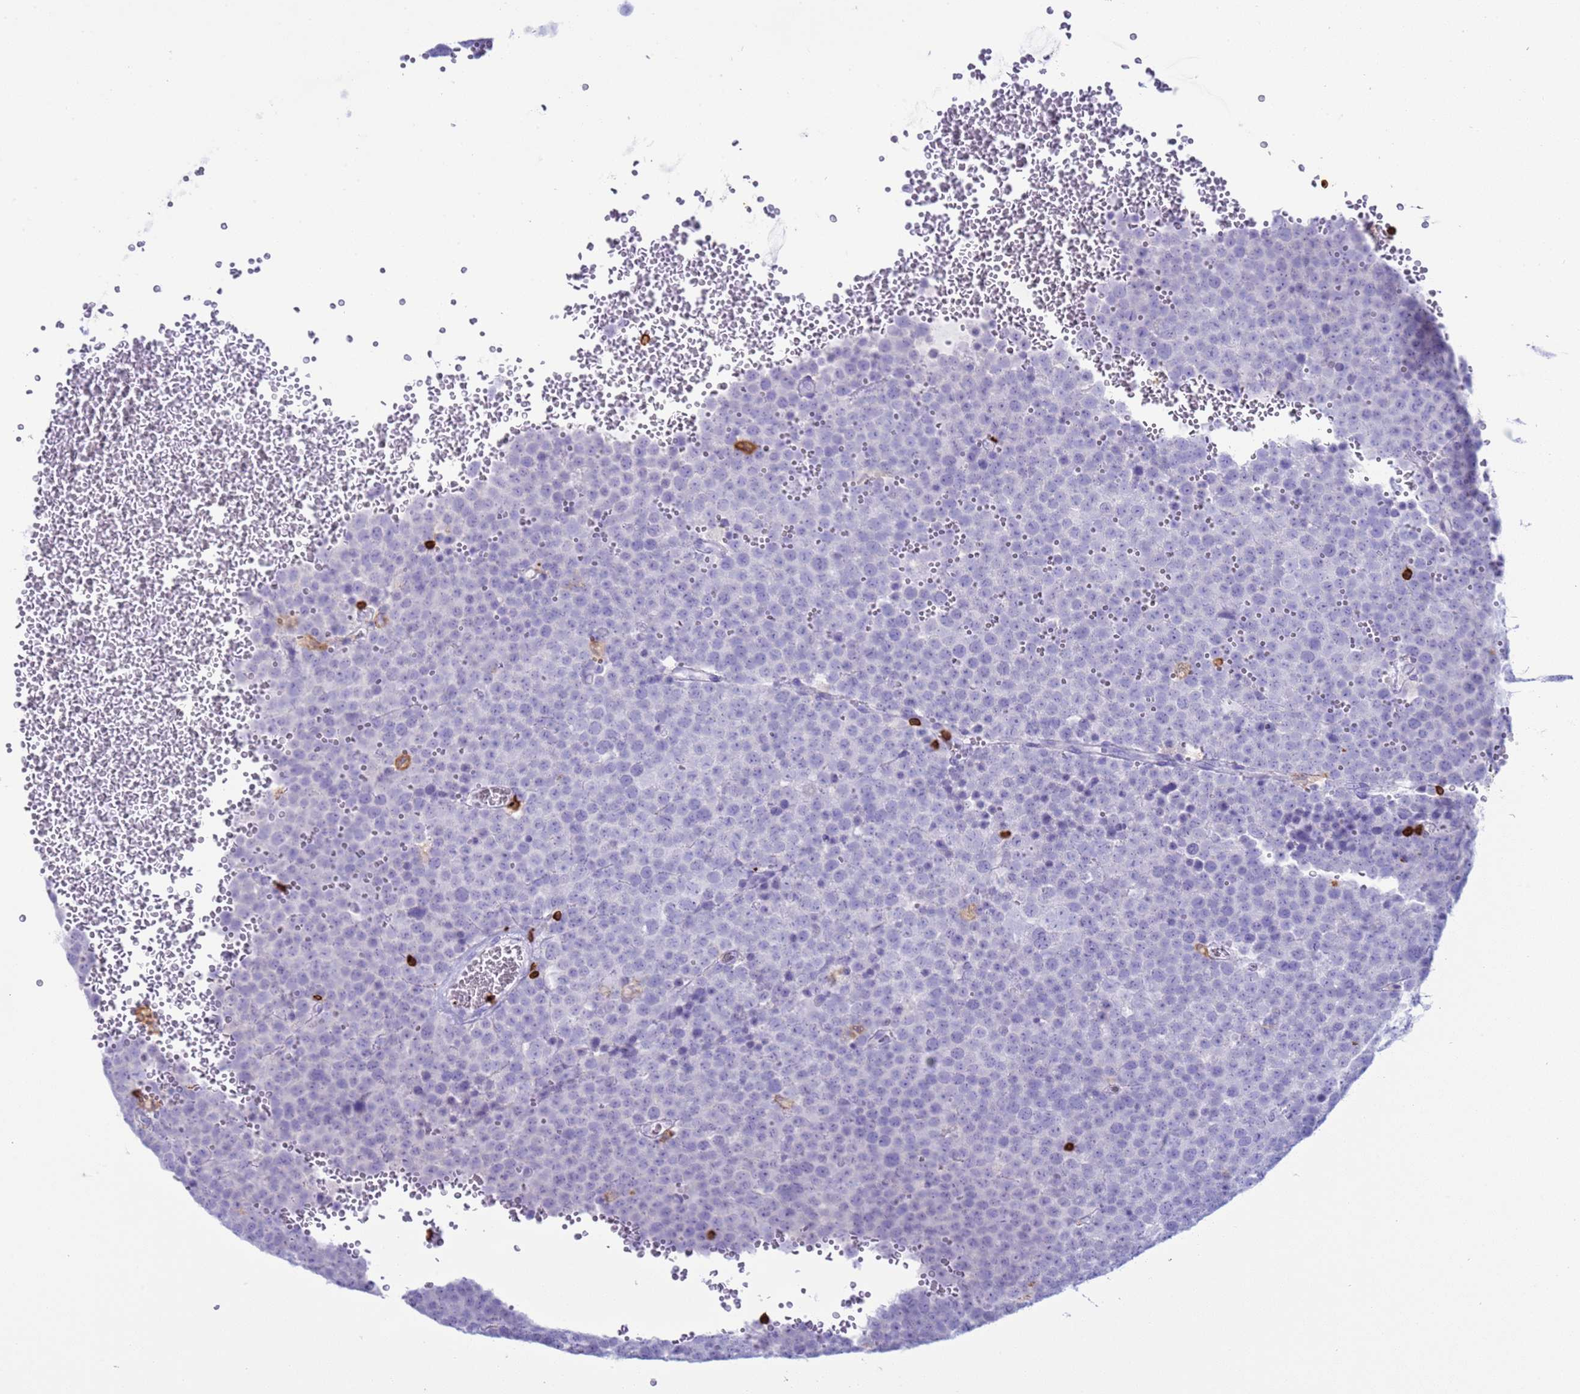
{"staining": {"intensity": "negative", "quantity": "none", "location": "none"}, "tissue": "testis cancer", "cell_type": "Tumor cells", "image_type": "cancer", "snomed": [{"axis": "morphology", "description": "Seminoma, NOS"}, {"axis": "topography", "description": "Testis"}], "caption": "The immunohistochemistry histopathology image has no significant positivity in tumor cells of testis seminoma tissue. The staining is performed using DAB (3,3'-diaminobenzidine) brown chromogen with nuclei counter-stained in using hematoxylin.", "gene": "IRF5", "patient": {"sex": "male", "age": 71}}